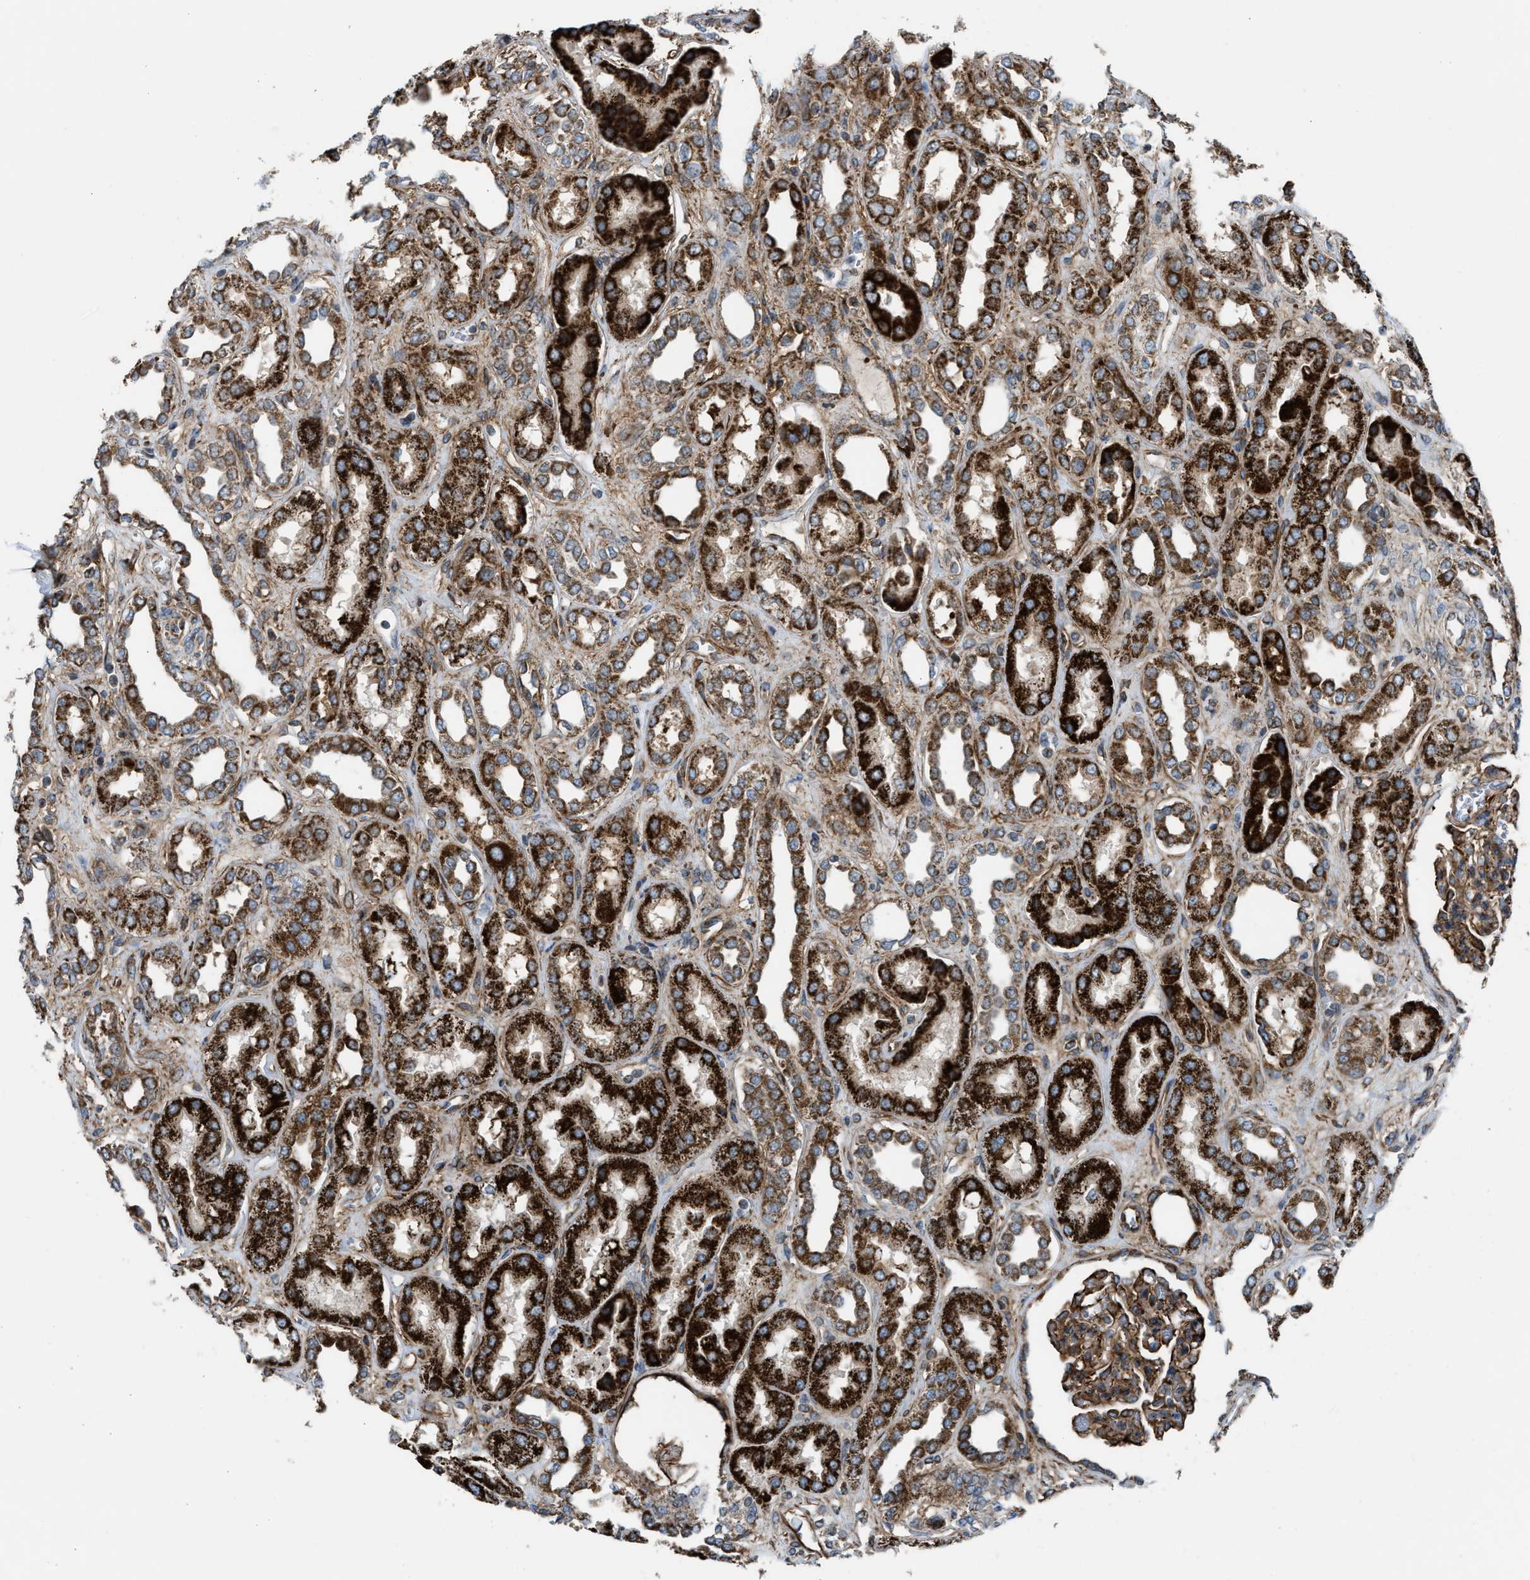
{"staining": {"intensity": "strong", "quantity": ">75%", "location": "cytoplasmic/membranous"}, "tissue": "kidney", "cell_type": "Cells in glomeruli", "image_type": "normal", "snomed": [{"axis": "morphology", "description": "Normal tissue, NOS"}, {"axis": "topography", "description": "Kidney"}], "caption": "High-magnification brightfield microscopy of benign kidney stained with DAB (brown) and counterstained with hematoxylin (blue). cells in glomeruli exhibit strong cytoplasmic/membranous positivity is identified in approximately>75% of cells.", "gene": "SLC10A3", "patient": {"sex": "male", "age": 59}}